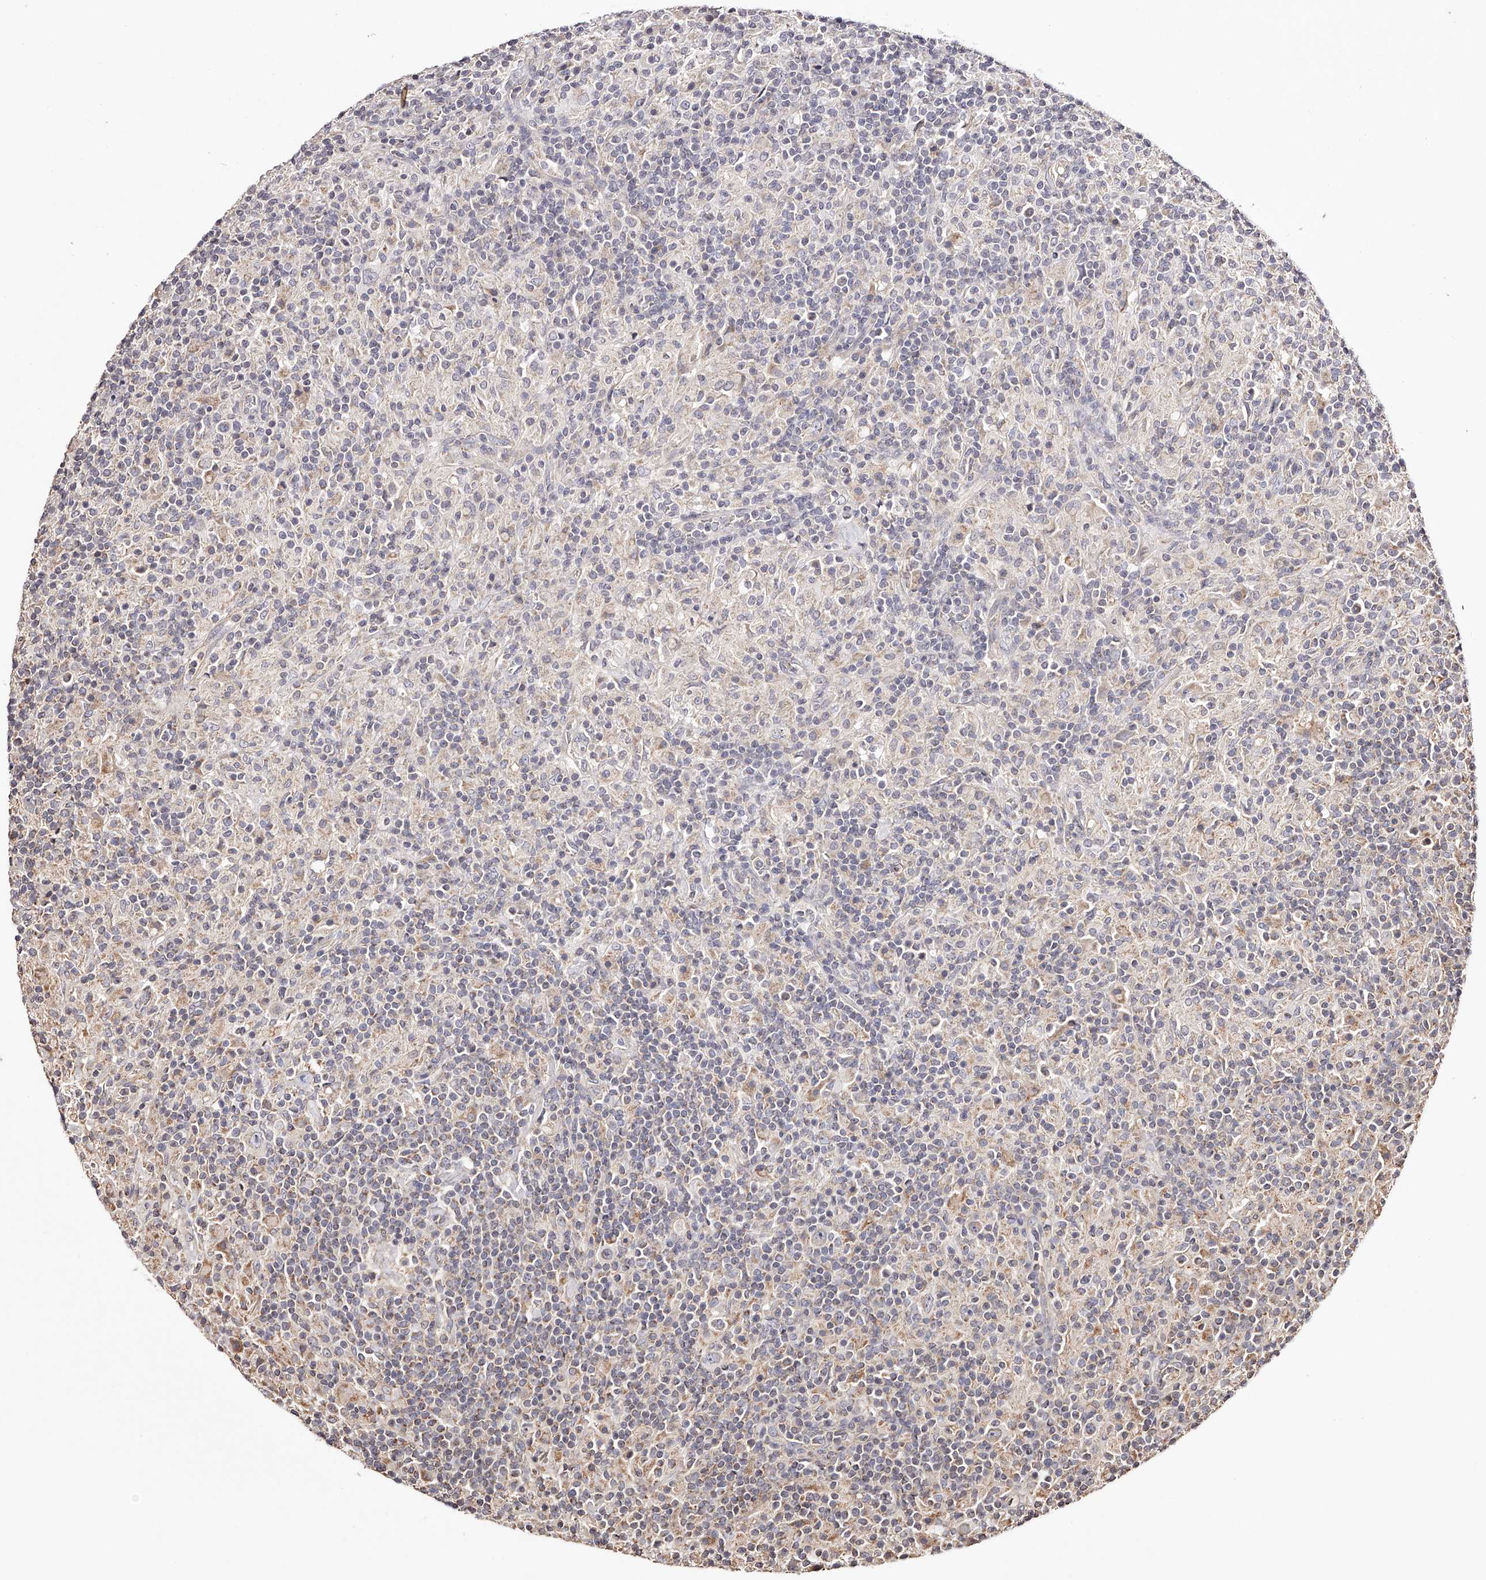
{"staining": {"intensity": "negative", "quantity": "none", "location": "none"}, "tissue": "lymphoma", "cell_type": "Tumor cells", "image_type": "cancer", "snomed": [{"axis": "morphology", "description": "Hodgkin's disease, NOS"}, {"axis": "topography", "description": "Lymph node"}], "caption": "This micrograph is of lymphoma stained with IHC to label a protein in brown with the nuclei are counter-stained blue. There is no expression in tumor cells.", "gene": "USP21", "patient": {"sex": "male", "age": 70}}